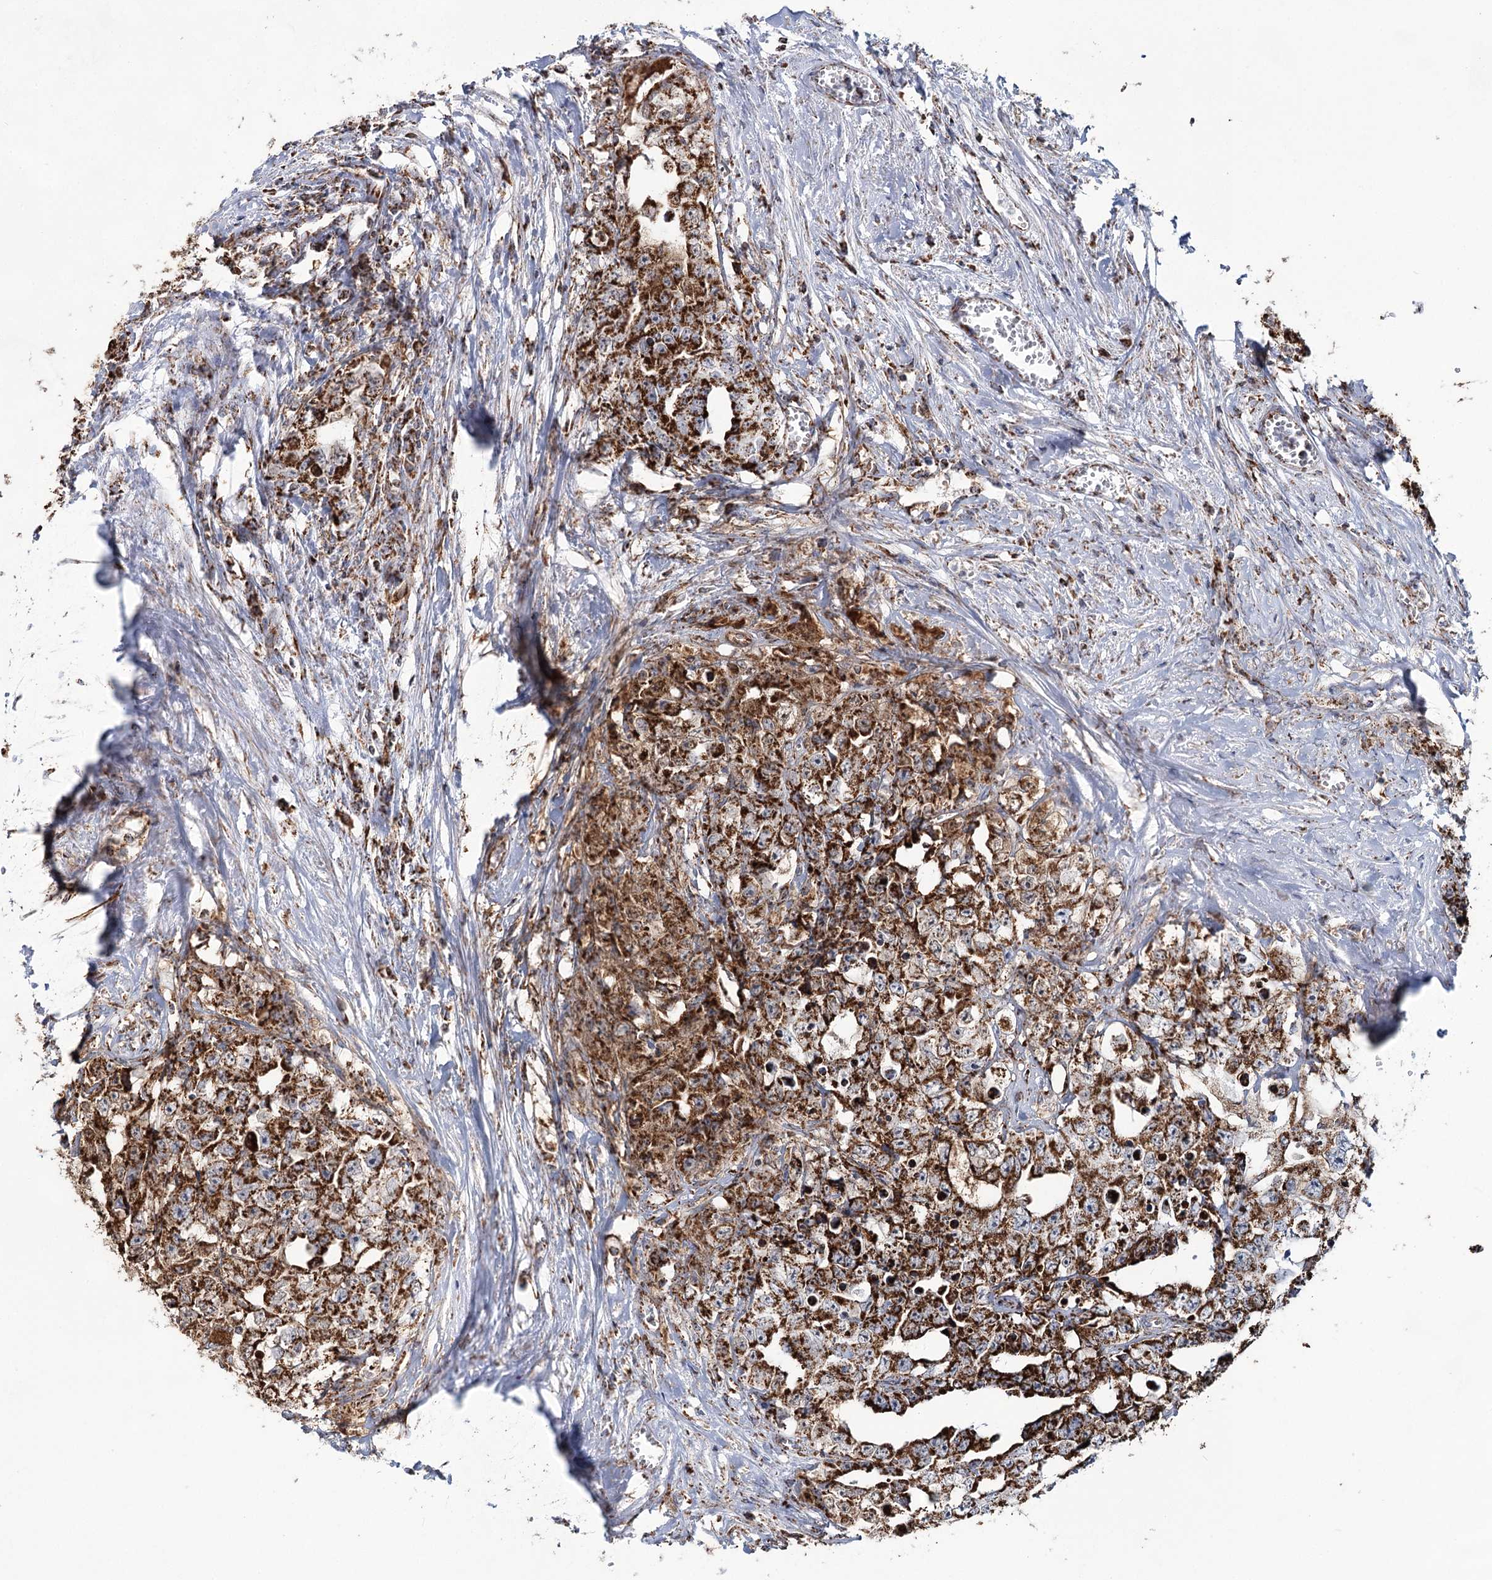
{"staining": {"intensity": "strong", "quantity": ">75%", "location": "cytoplasmic/membranous"}, "tissue": "testis cancer", "cell_type": "Tumor cells", "image_type": "cancer", "snomed": [{"axis": "morphology", "description": "Seminoma, NOS"}, {"axis": "morphology", "description": "Carcinoma, Embryonal, NOS"}, {"axis": "topography", "description": "Testis"}], "caption": "A brown stain labels strong cytoplasmic/membranous staining of a protein in human testis cancer (embryonal carcinoma) tumor cells.", "gene": "CWF19L1", "patient": {"sex": "male", "age": 43}}